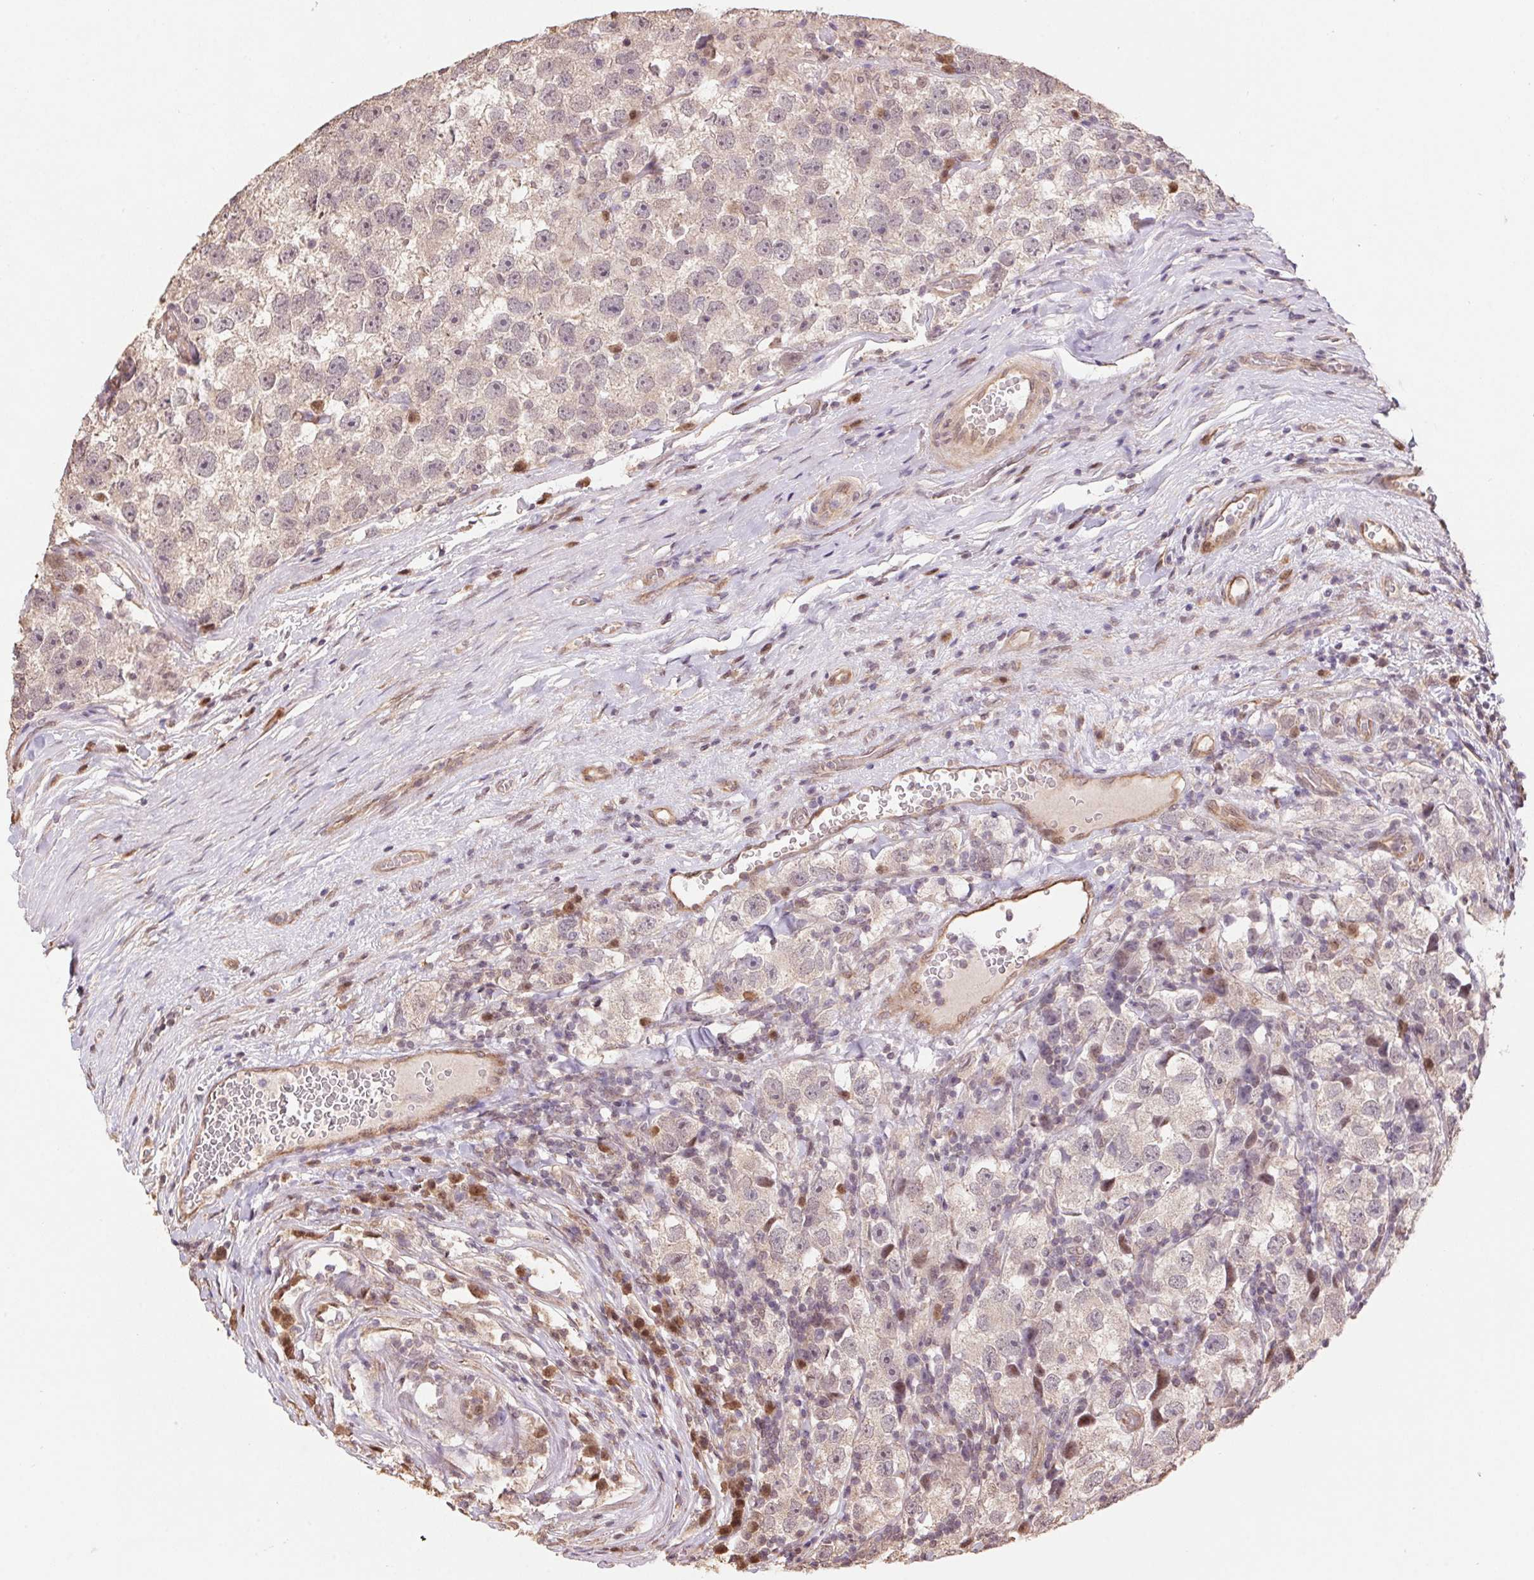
{"staining": {"intensity": "weak", "quantity": ">75%", "location": "cytoplasmic/membranous,nuclear"}, "tissue": "testis cancer", "cell_type": "Tumor cells", "image_type": "cancer", "snomed": [{"axis": "morphology", "description": "Seminoma, NOS"}, {"axis": "topography", "description": "Testis"}], "caption": "IHC (DAB) staining of testis cancer (seminoma) reveals weak cytoplasmic/membranous and nuclear protein staining in approximately >75% of tumor cells. The protein is stained brown, and the nuclei are stained in blue (DAB IHC with brightfield microscopy, high magnification).", "gene": "CUTA", "patient": {"sex": "male", "age": 26}}